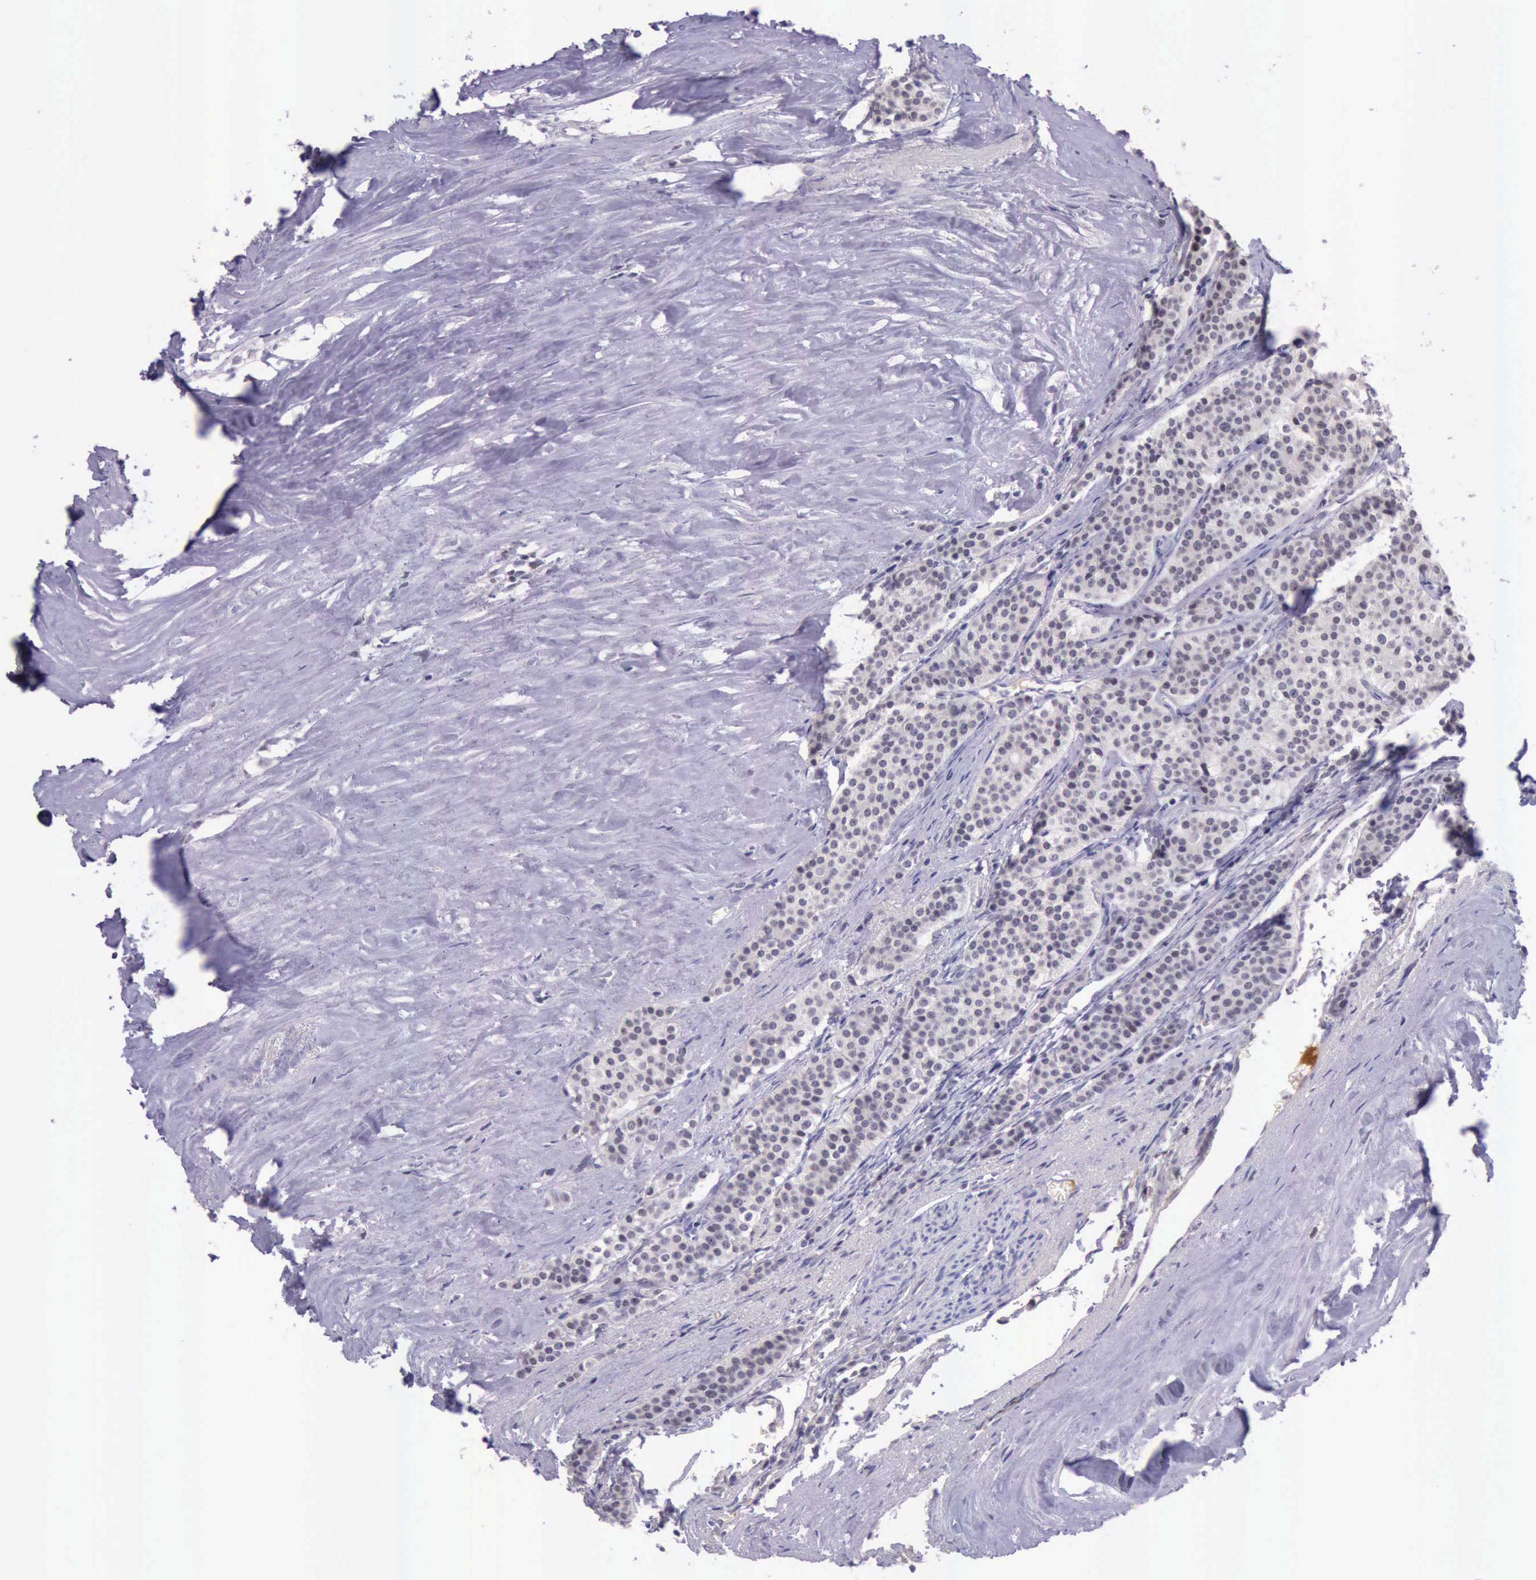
{"staining": {"intensity": "negative", "quantity": "none", "location": "none"}, "tissue": "carcinoid", "cell_type": "Tumor cells", "image_type": "cancer", "snomed": [{"axis": "morphology", "description": "Carcinoid, malignant, NOS"}, {"axis": "topography", "description": "Small intestine"}], "caption": "Protein analysis of carcinoid shows no significant expression in tumor cells. Nuclei are stained in blue.", "gene": "PARP1", "patient": {"sex": "male", "age": 63}}